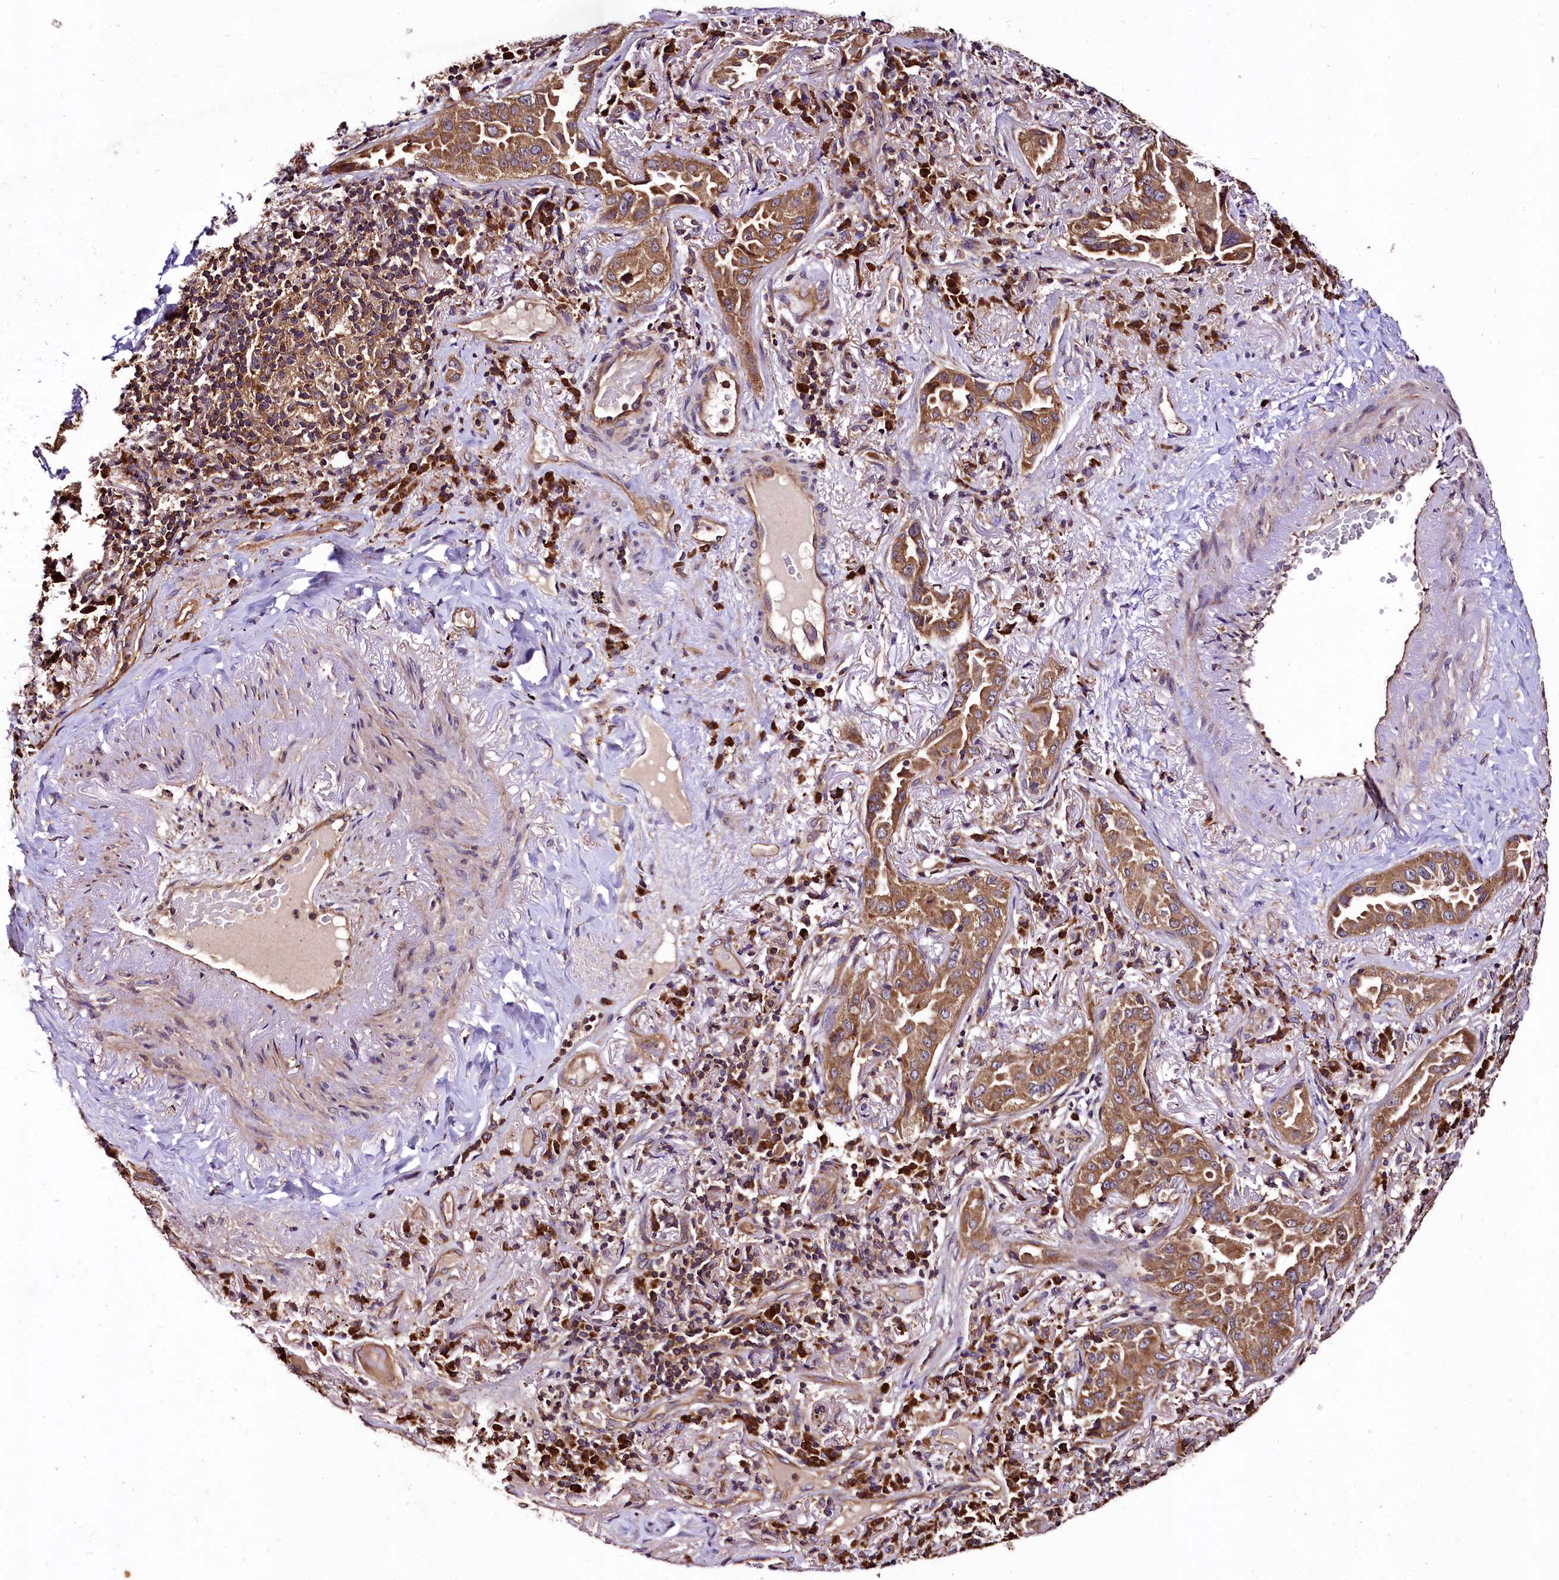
{"staining": {"intensity": "moderate", "quantity": ">75%", "location": "cytoplasmic/membranous"}, "tissue": "lung cancer", "cell_type": "Tumor cells", "image_type": "cancer", "snomed": [{"axis": "morphology", "description": "Adenocarcinoma, NOS"}, {"axis": "topography", "description": "Lung"}], "caption": "Lung adenocarcinoma was stained to show a protein in brown. There is medium levels of moderate cytoplasmic/membranous positivity in approximately >75% of tumor cells.", "gene": "LRSAM1", "patient": {"sex": "female", "age": 69}}